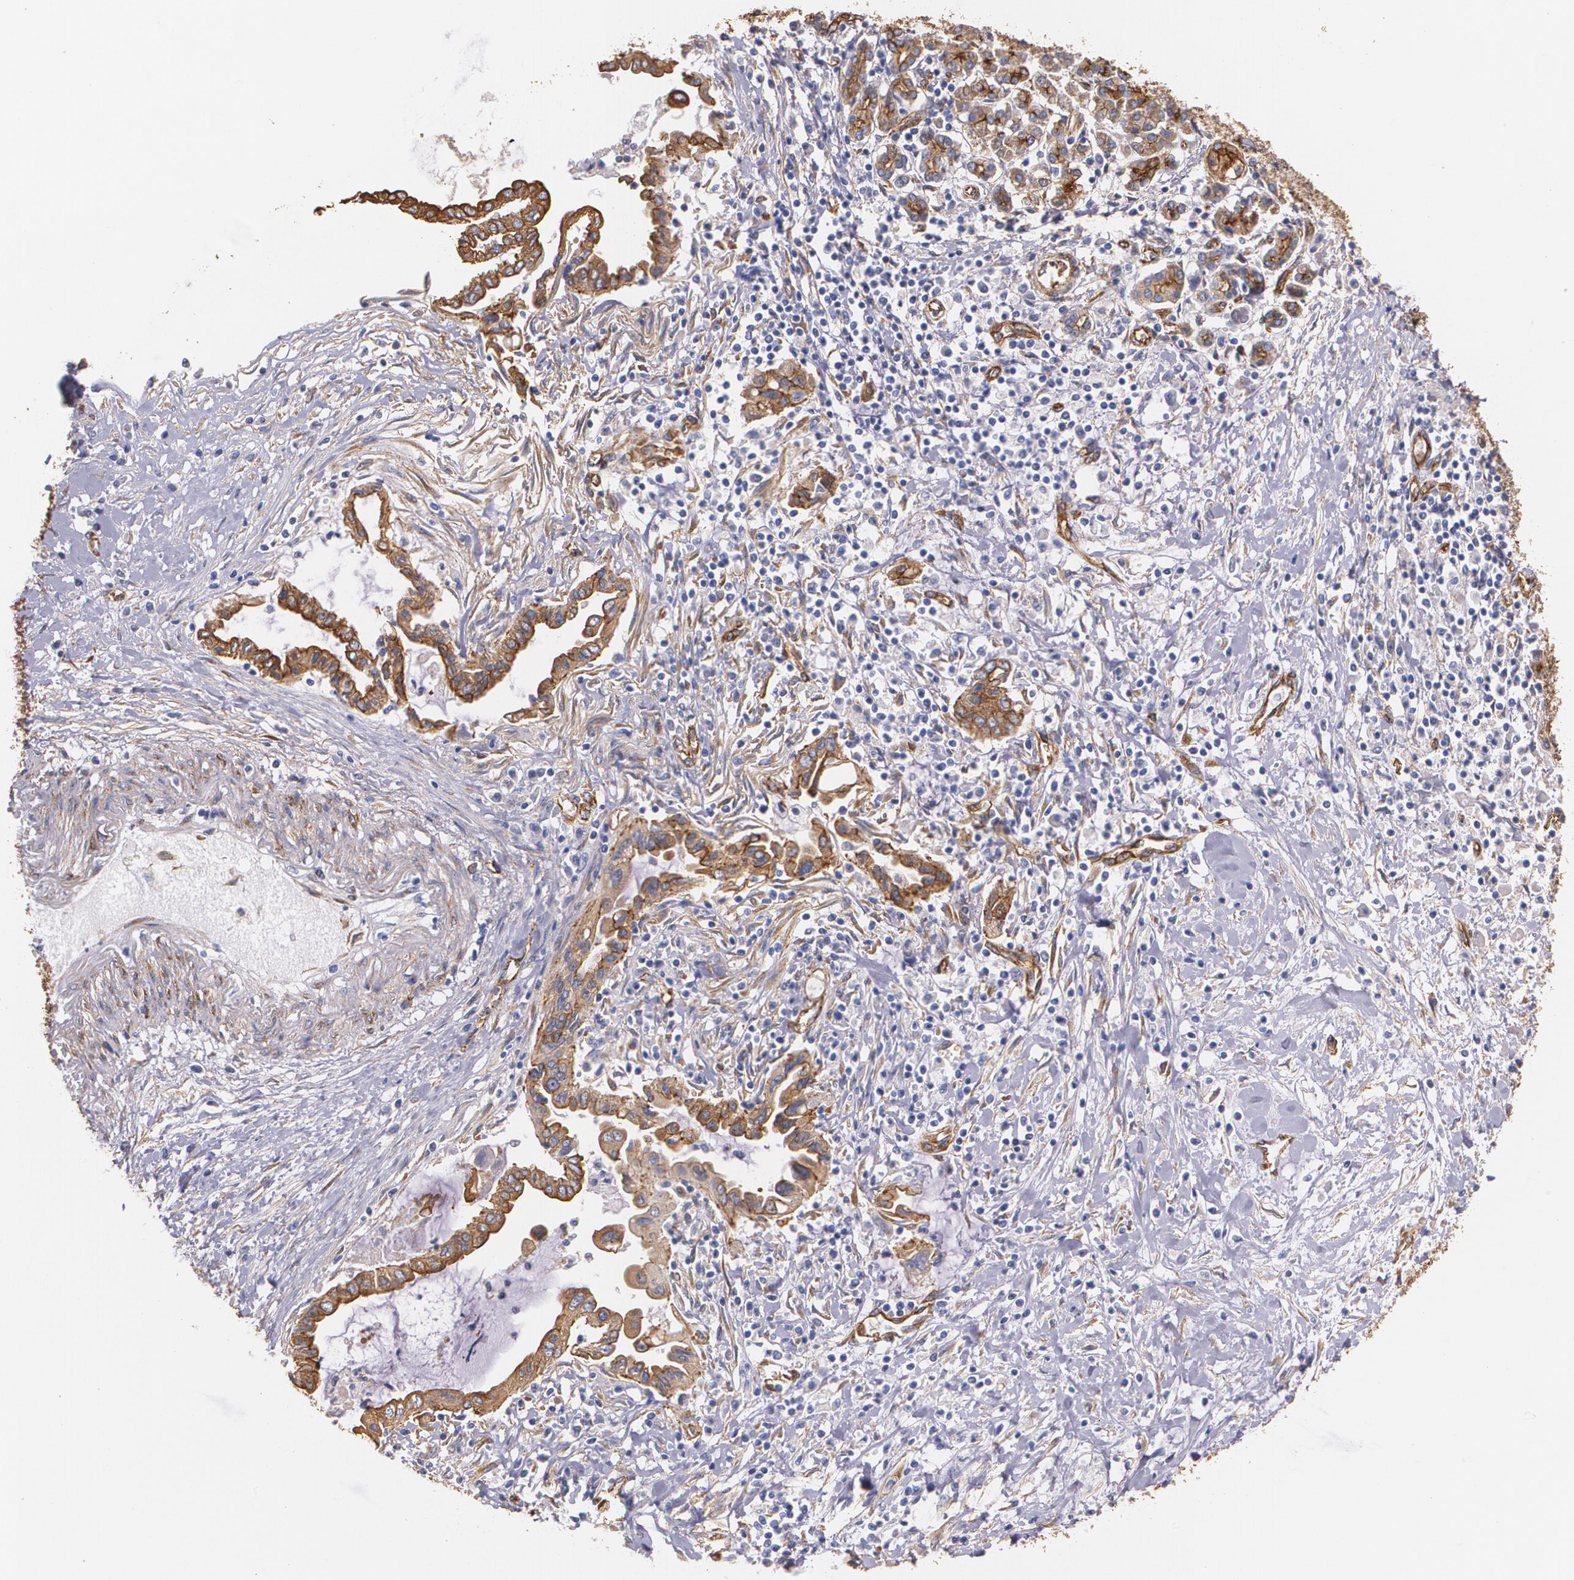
{"staining": {"intensity": "strong", "quantity": ">75%", "location": "cytoplasmic/membranous"}, "tissue": "pancreatic cancer", "cell_type": "Tumor cells", "image_type": "cancer", "snomed": [{"axis": "morphology", "description": "Adenocarcinoma, NOS"}, {"axis": "topography", "description": "Pancreas"}], "caption": "Protein staining demonstrates strong cytoplasmic/membranous expression in about >75% of tumor cells in pancreatic adenocarcinoma.", "gene": "TJP1", "patient": {"sex": "female", "age": 57}}